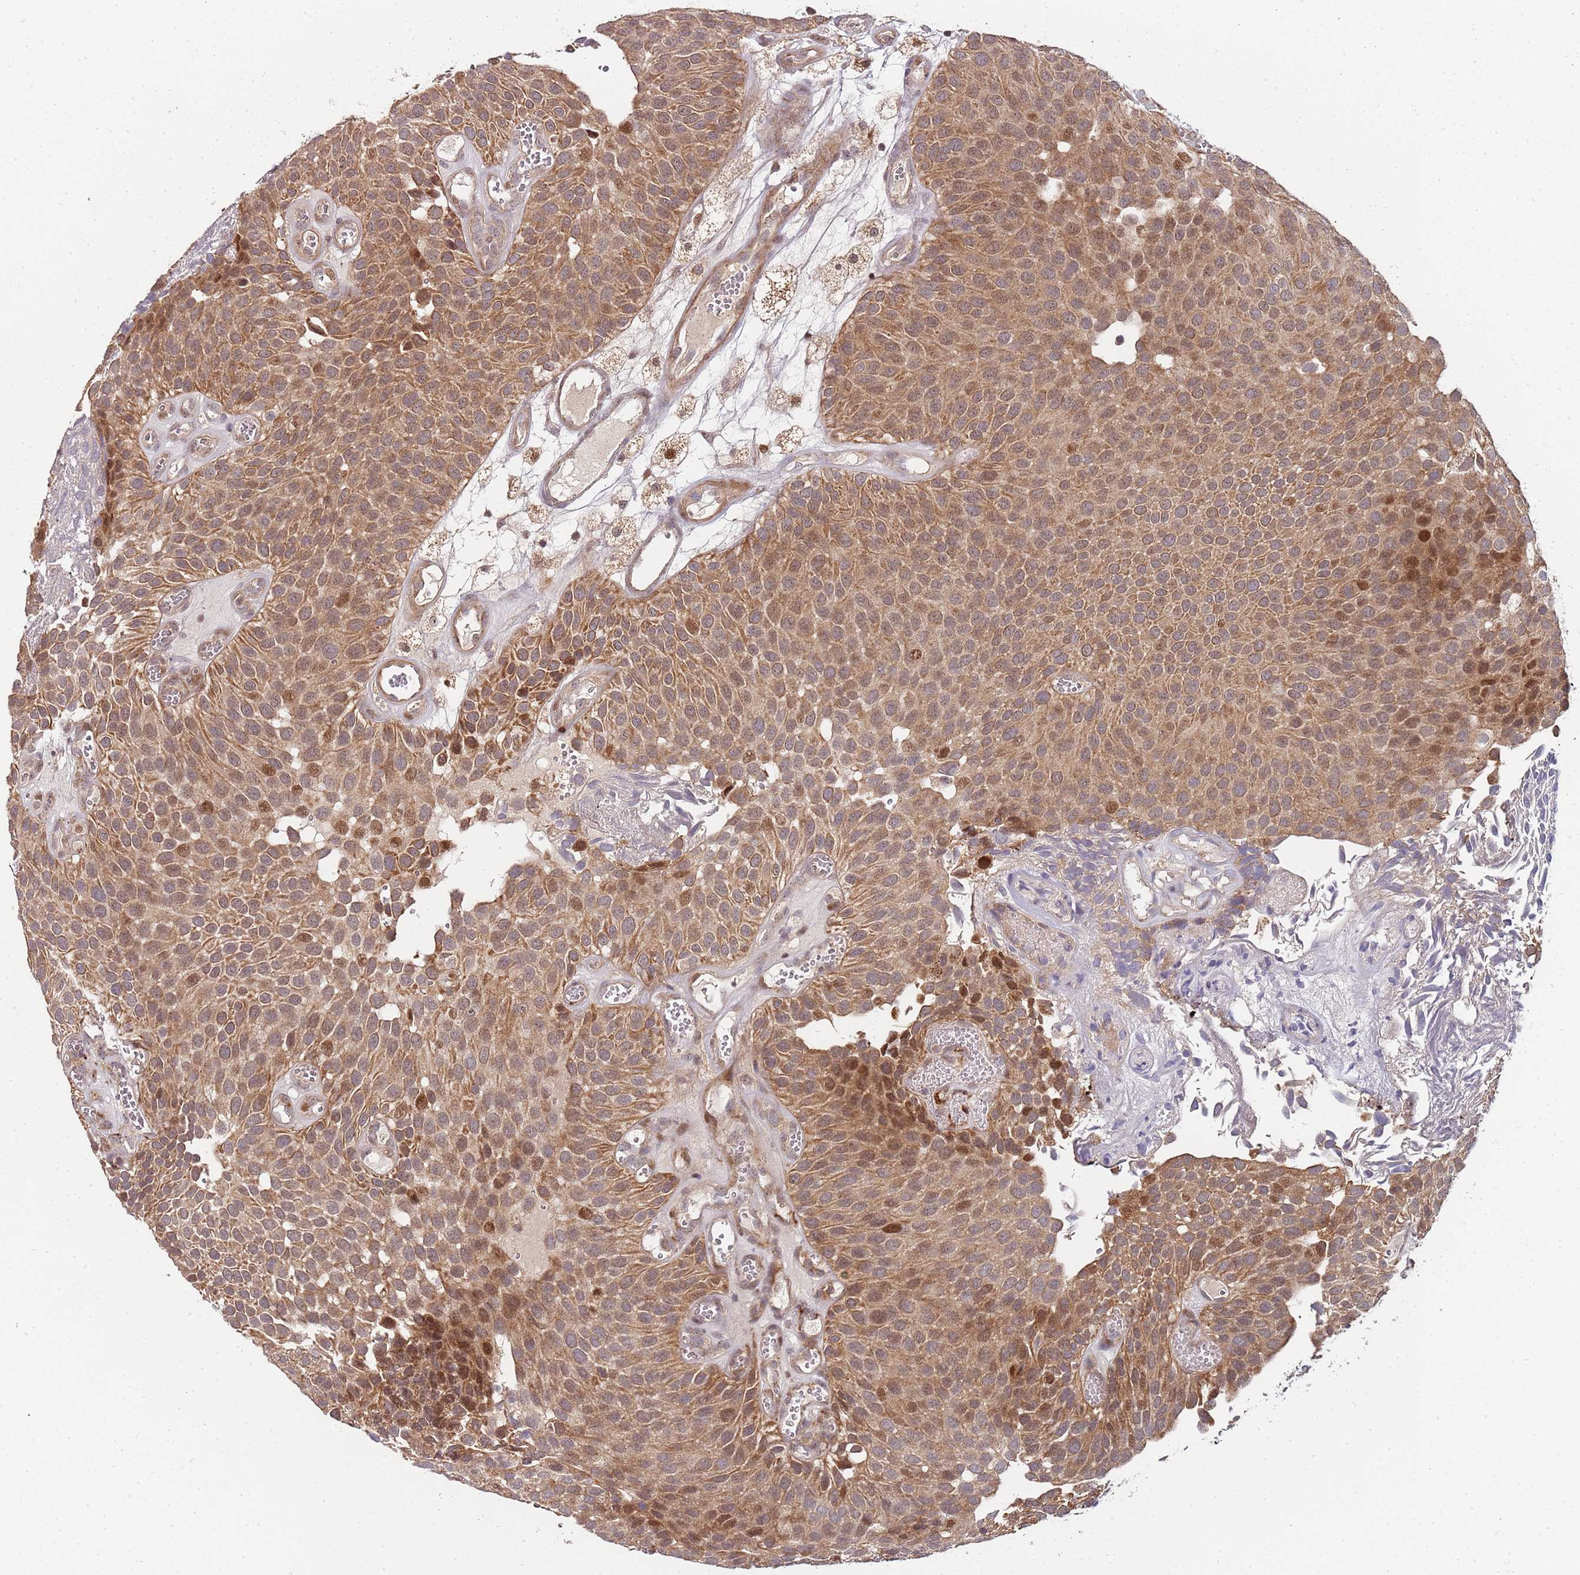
{"staining": {"intensity": "moderate", "quantity": ">75%", "location": "cytoplasmic/membranous"}, "tissue": "urothelial cancer", "cell_type": "Tumor cells", "image_type": "cancer", "snomed": [{"axis": "morphology", "description": "Urothelial carcinoma, Low grade"}, {"axis": "topography", "description": "Urinary bladder"}], "caption": "Protein expression analysis of urothelial carcinoma (low-grade) displays moderate cytoplasmic/membranous staining in about >75% of tumor cells.", "gene": "EDC3", "patient": {"sex": "male", "age": 89}}